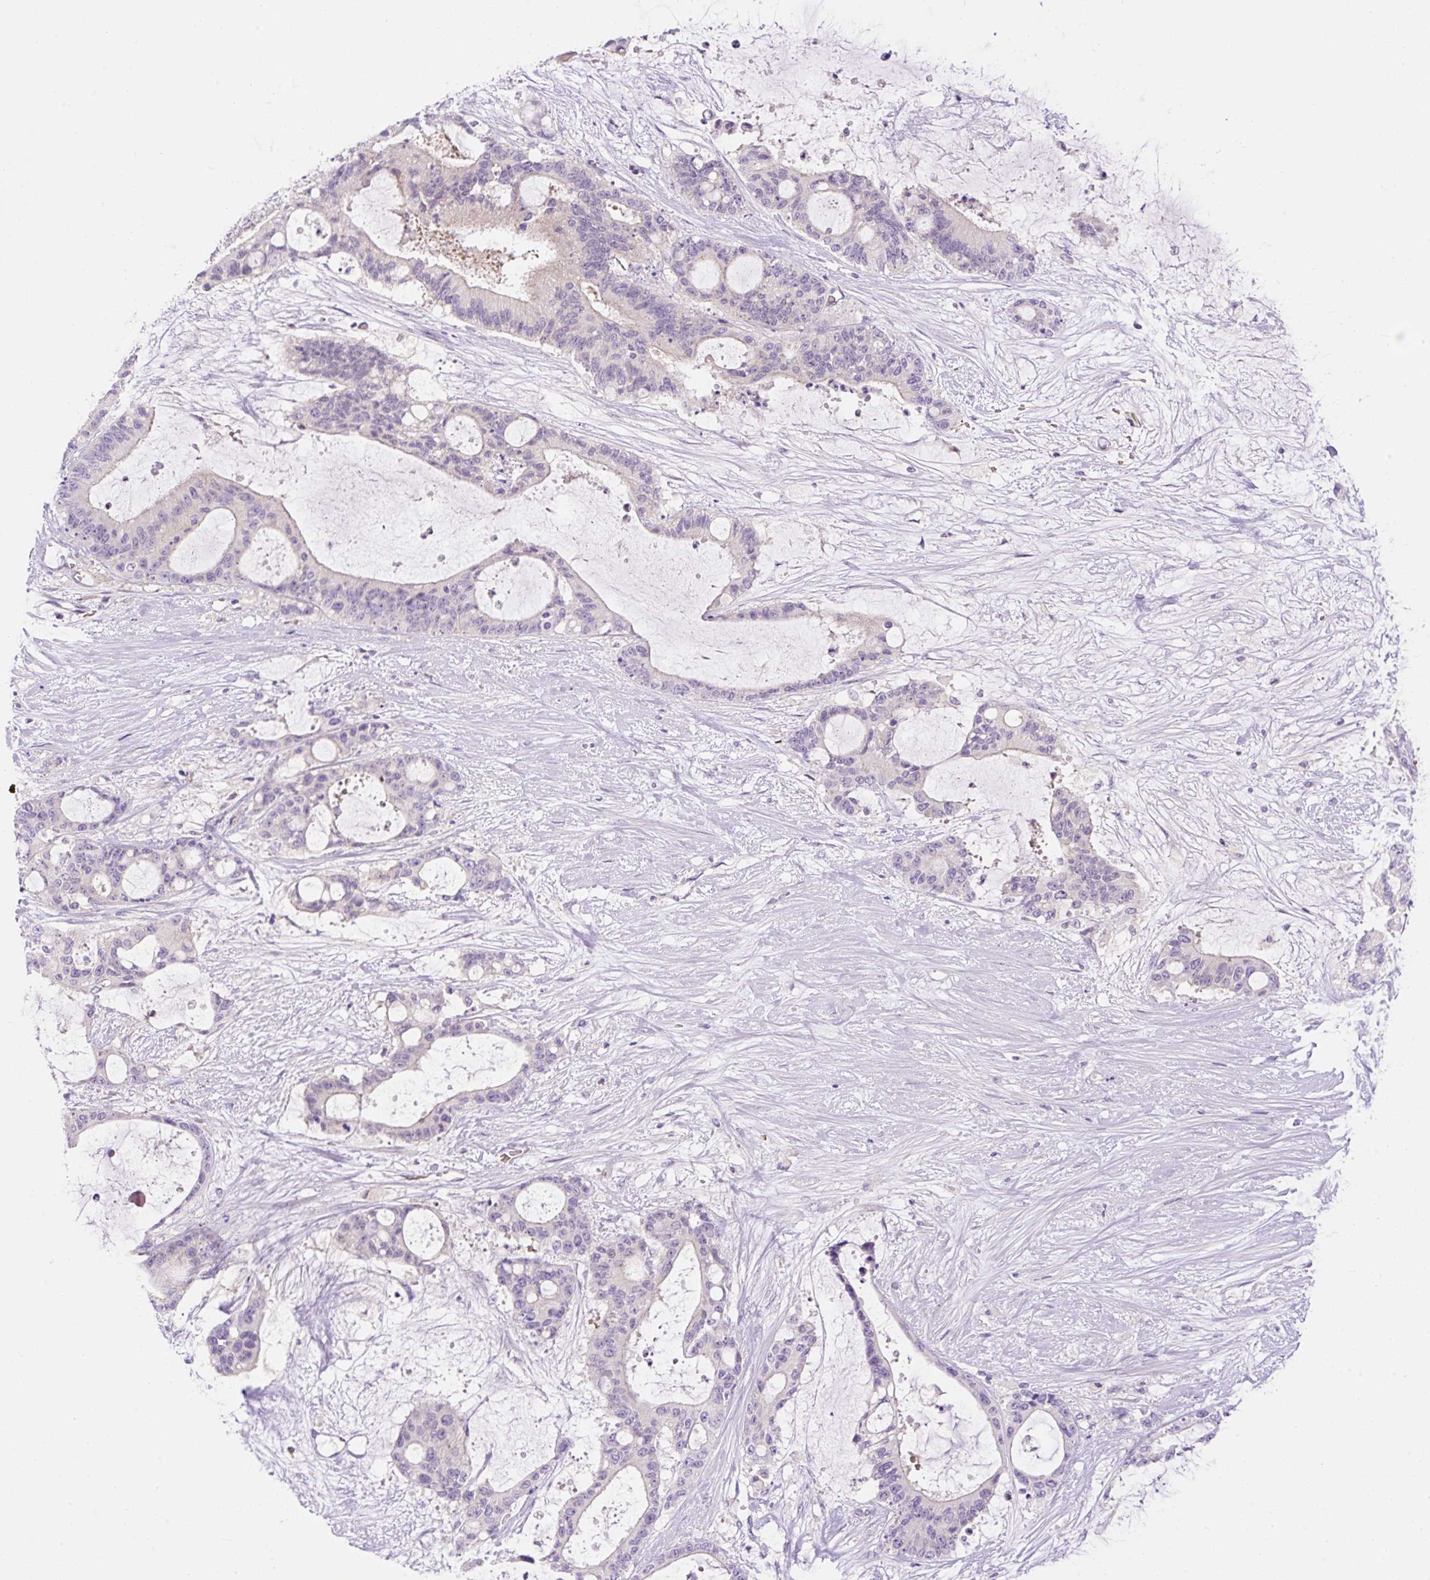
{"staining": {"intensity": "negative", "quantity": "none", "location": "none"}, "tissue": "liver cancer", "cell_type": "Tumor cells", "image_type": "cancer", "snomed": [{"axis": "morphology", "description": "Normal tissue, NOS"}, {"axis": "morphology", "description": "Cholangiocarcinoma"}, {"axis": "topography", "description": "Liver"}, {"axis": "topography", "description": "Peripheral nerve tissue"}], "caption": "This photomicrograph is of liver cancer (cholangiocarcinoma) stained with IHC to label a protein in brown with the nuclei are counter-stained blue. There is no positivity in tumor cells.", "gene": "LHFPL5", "patient": {"sex": "female", "age": 73}}